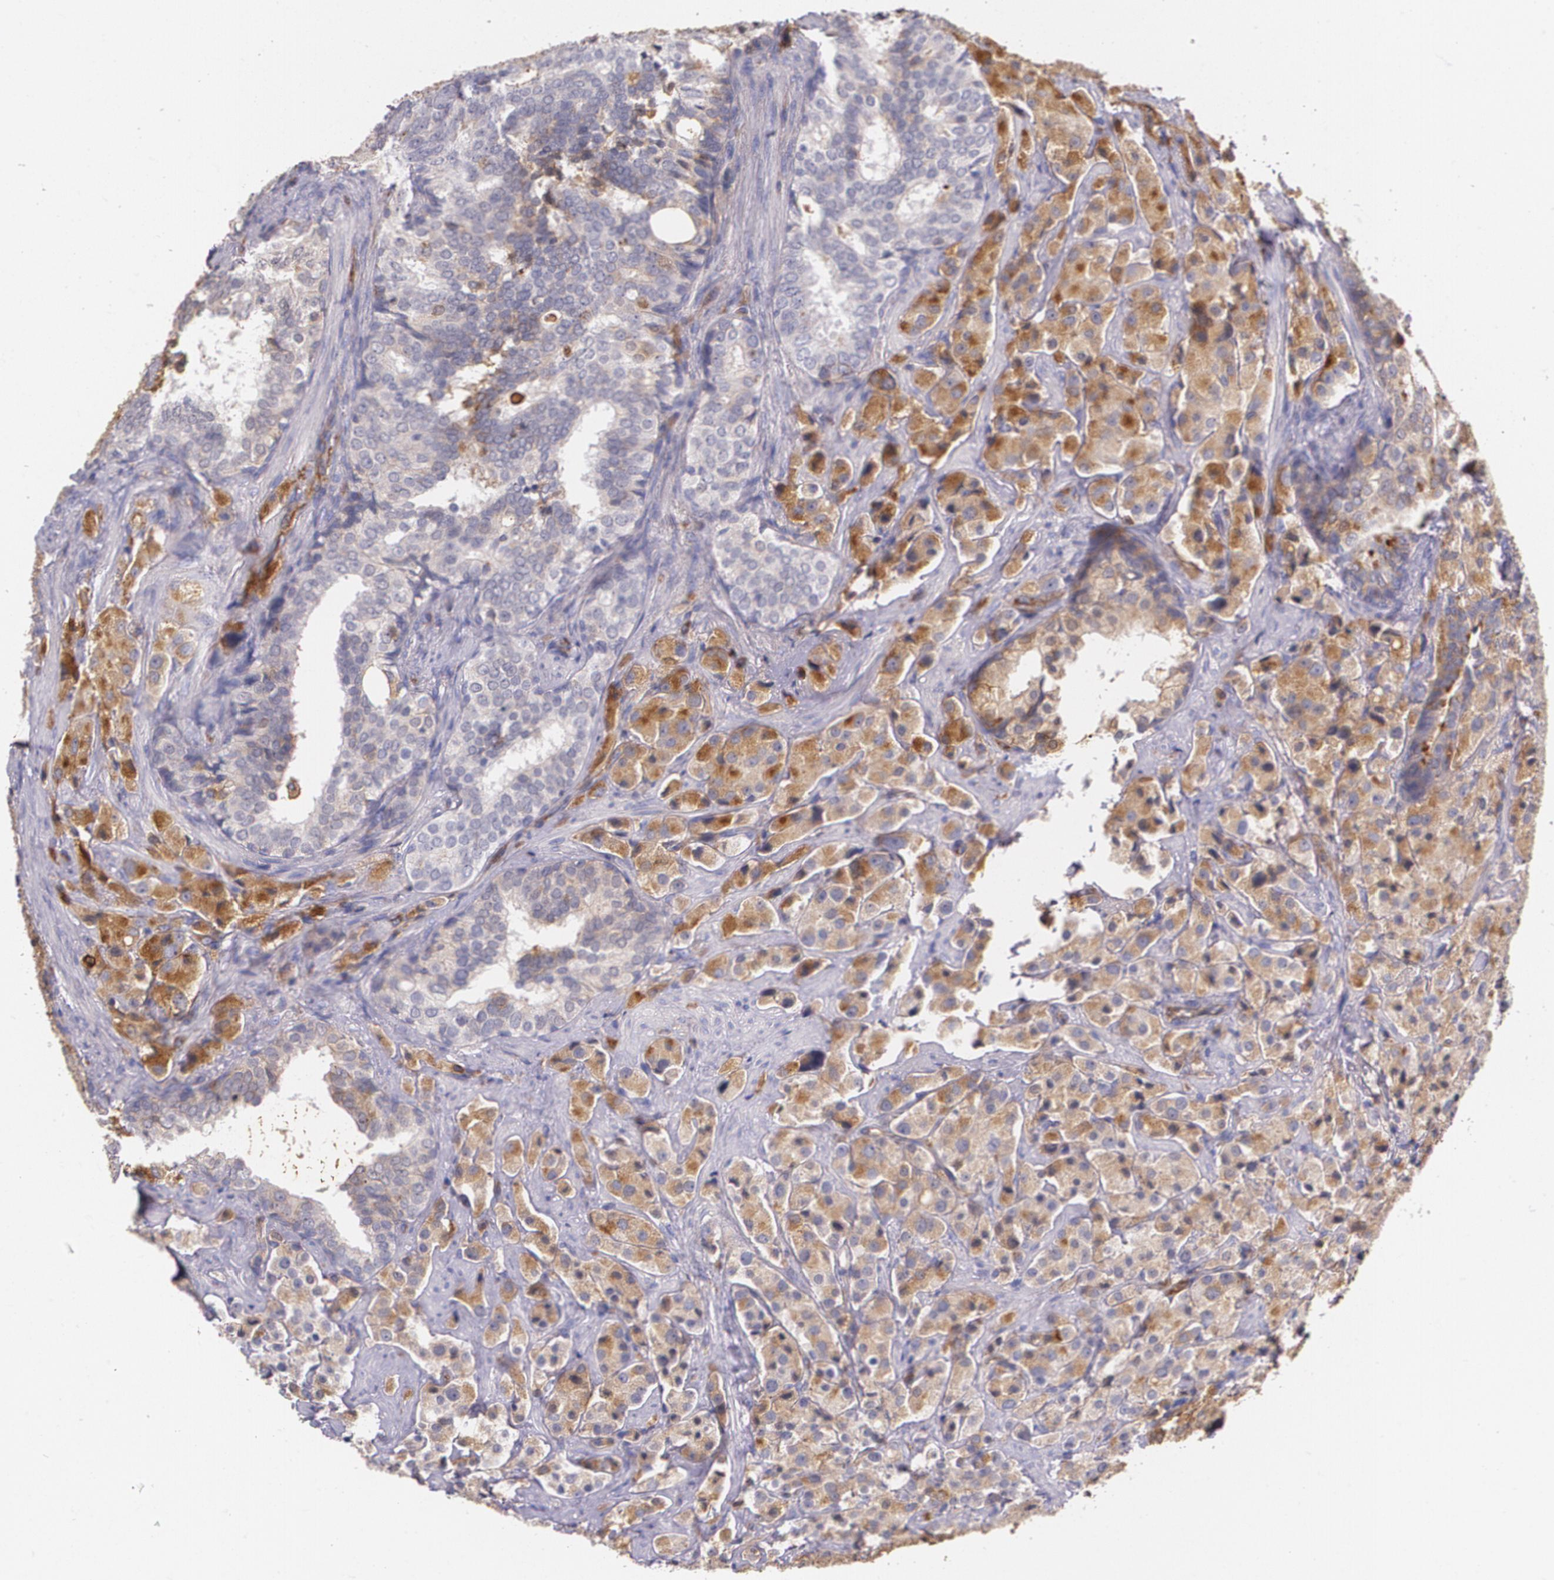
{"staining": {"intensity": "weak", "quantity": "25%-75%", "location": "cytoplasmic/membranous"}, "tissue": "prostate cancer", "cell_type": "Tumor cells", "image_type": "cancer", "snomed": [{"axis": "morphology", "description": "Adenocarcinoma, Medium grade"}, {"axis": "topography", "description": "Prostate"}], "caption": "Weak cytoplasmic/membranous protein expression is identified in about 25%-75% of tumor cells in medium-grade adenocarcinoma (prostate).", "gene": "B2M", "patient": {"sex": "male", "age": 70}}